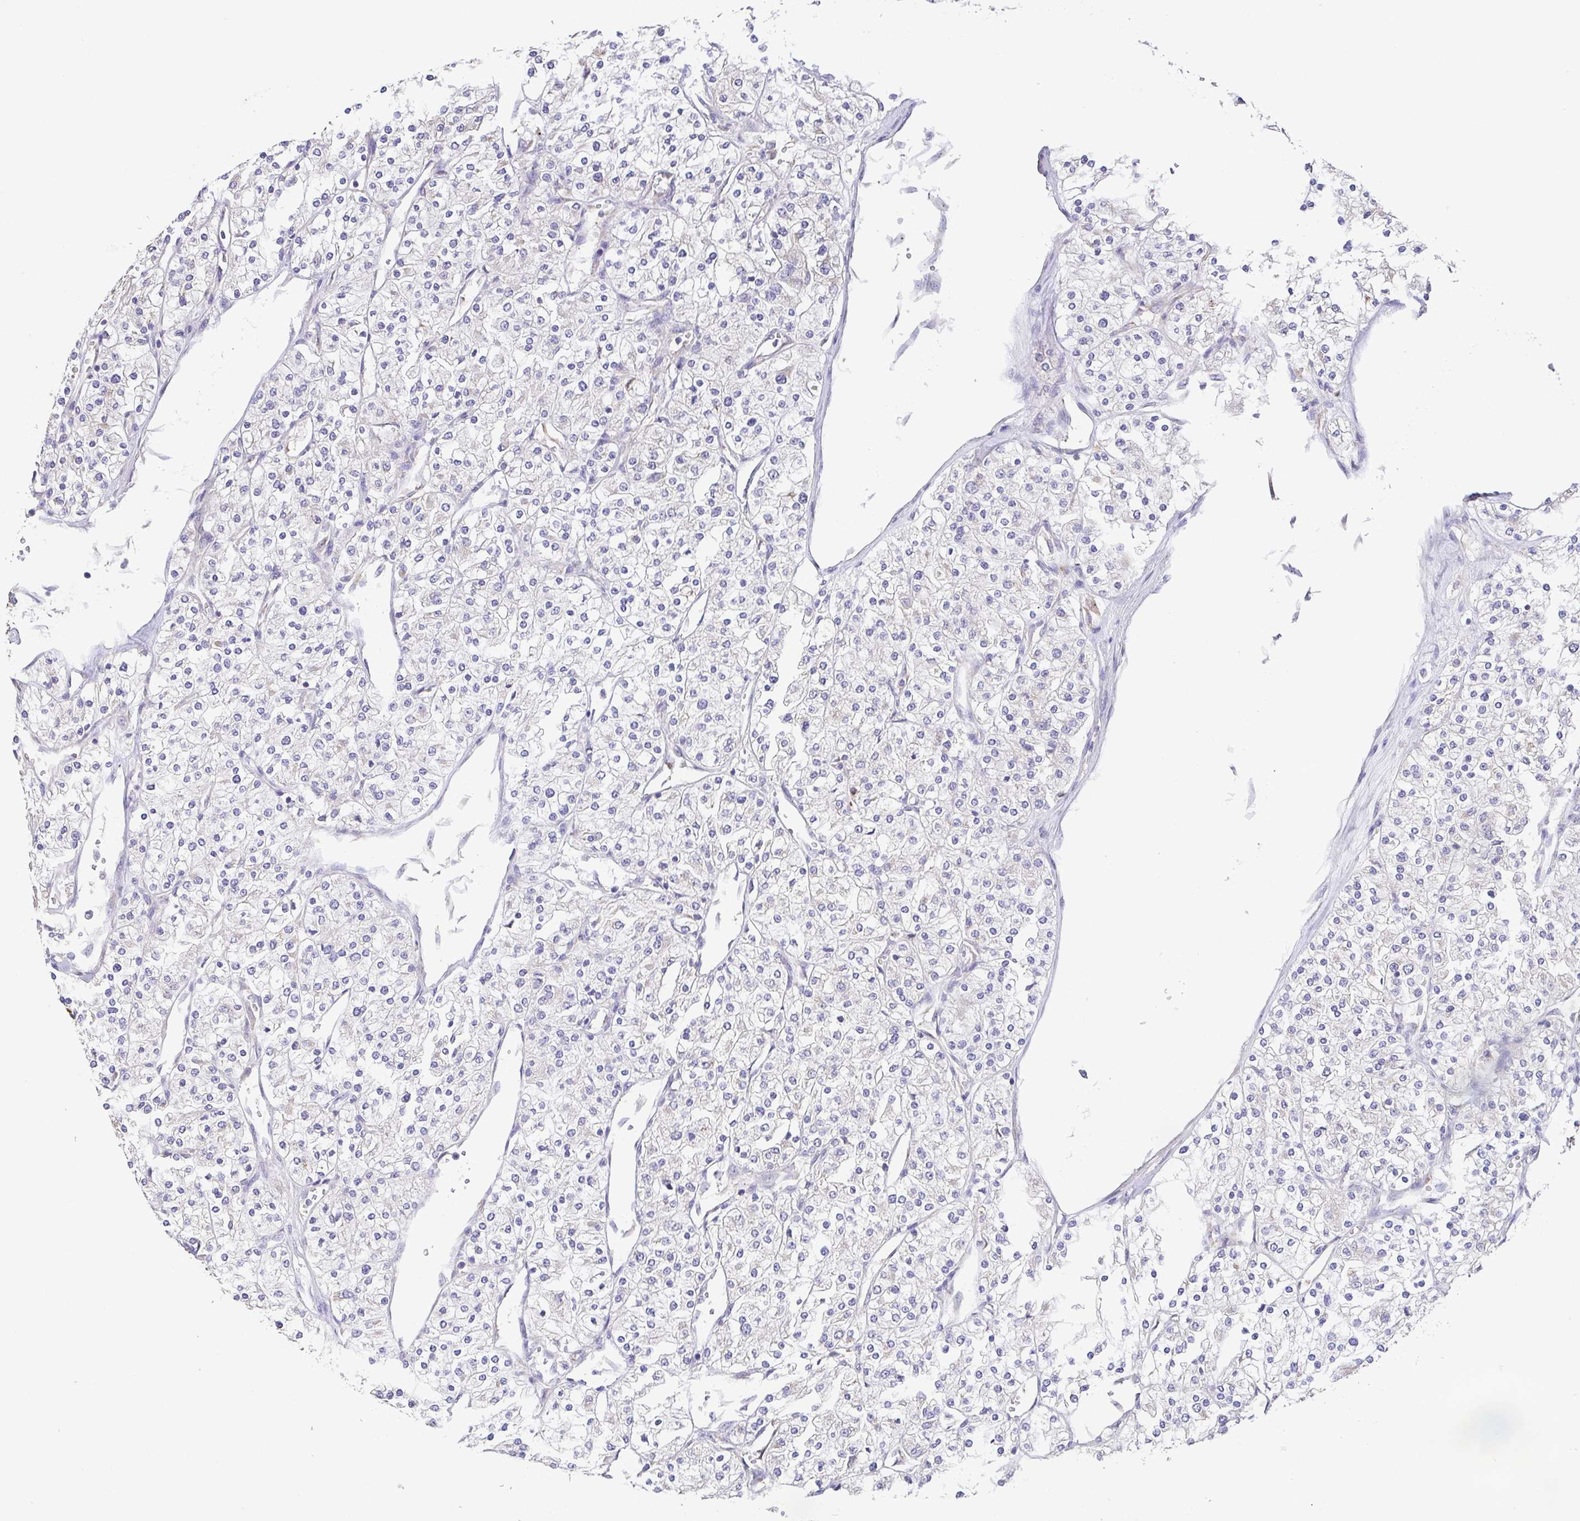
{"staining": {"intensity": "negative", "quantity": "none", "location": "none"}, "tissue": "renal cancer", "cell_type": "Tumor cells", "image_type": "cancer", "snomed": [{"axis": "morphology", "description": "Adenocarcinoma, NOS"}, {"axis": "topography", "description": "Kidney"}], "caption": "A micrograph of human renal adenocarcinoma is negative for staining in tumor cells.", "gene": "EIF3D", "patient": {"sex": "male", "age": 80}}